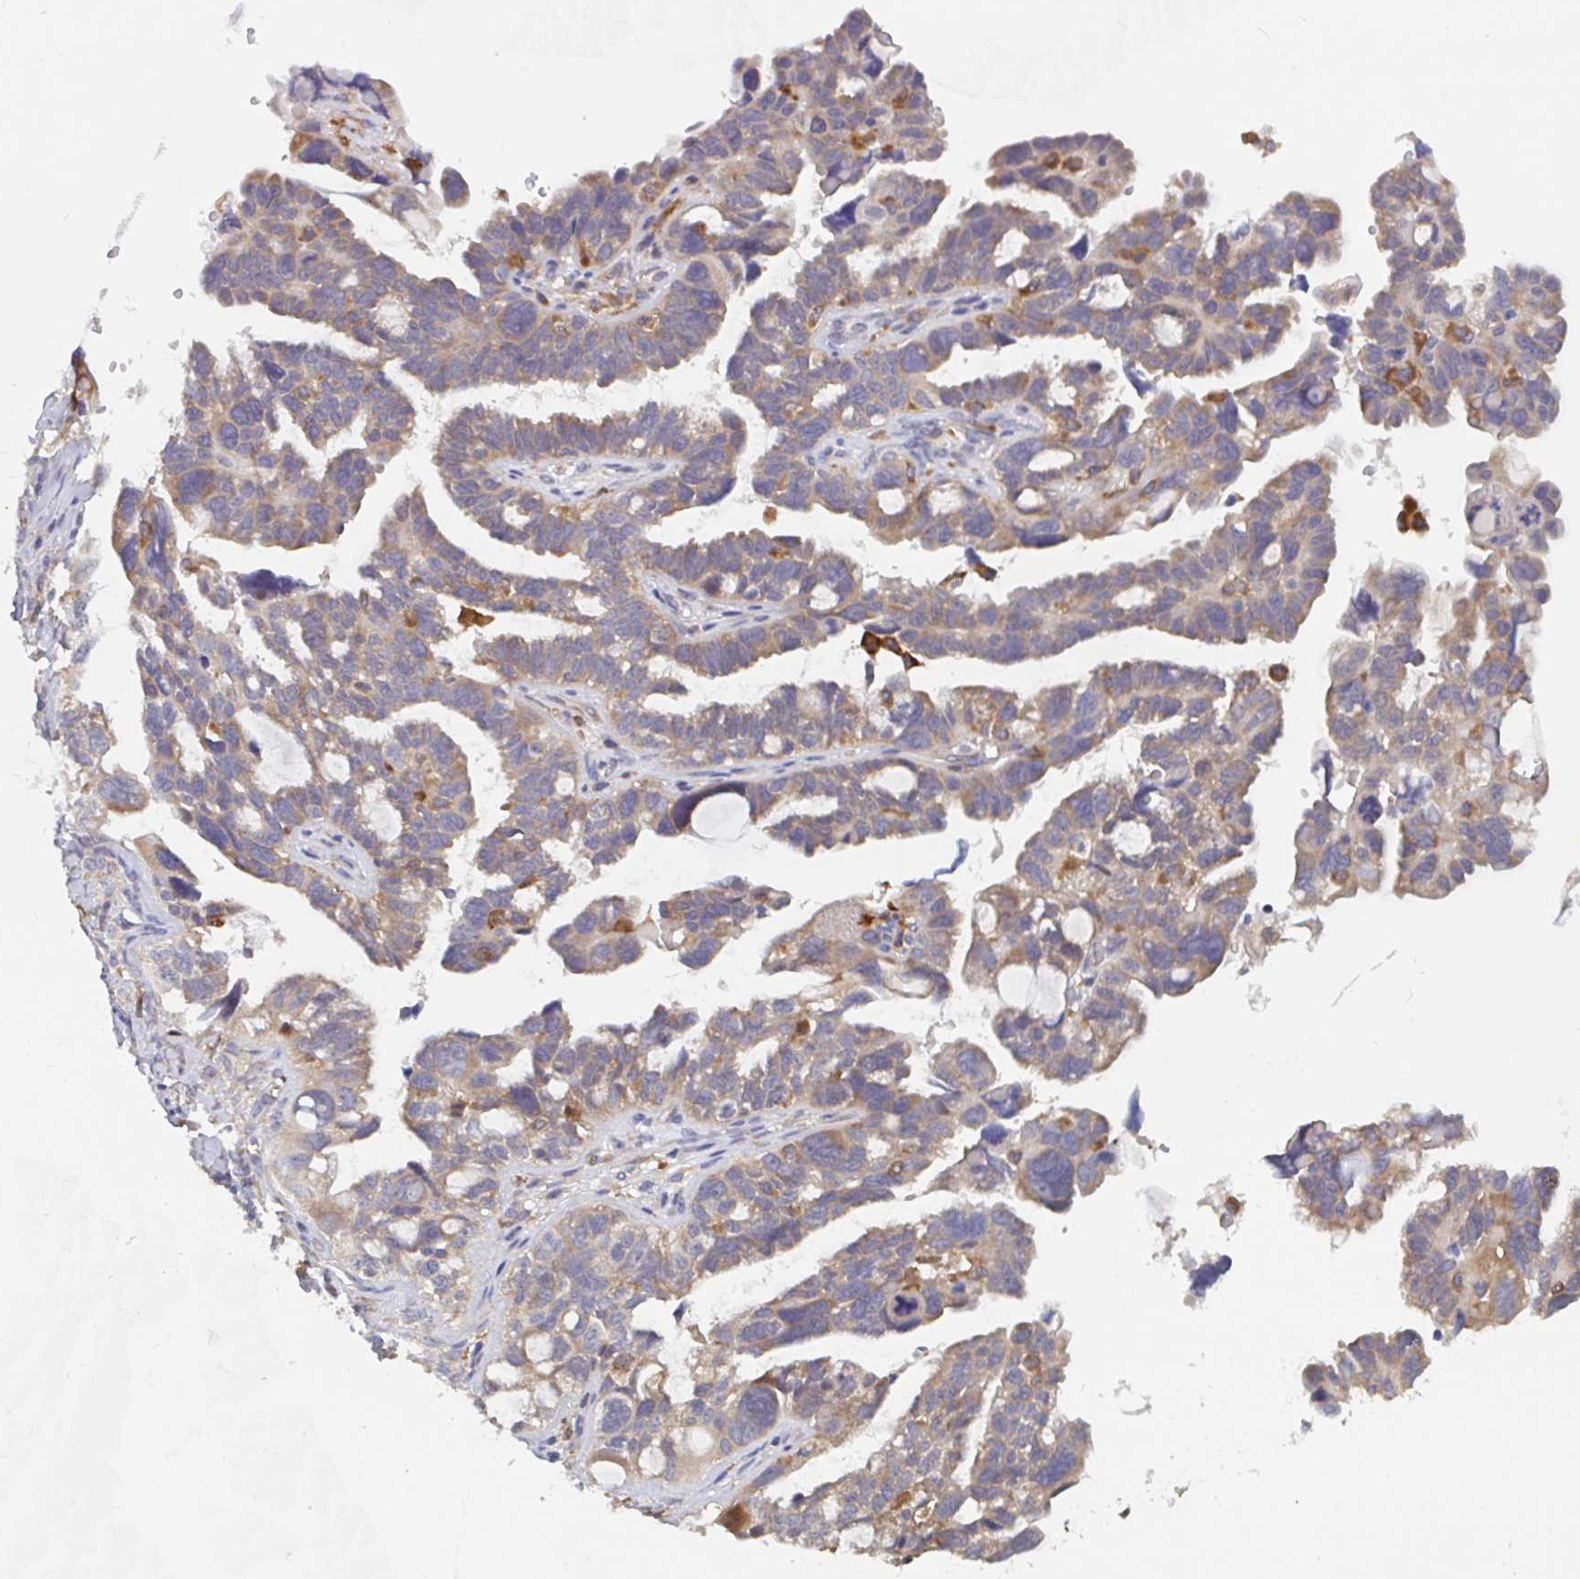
{"staining": {"intensity": "moderate", "quantity": "25%-75%", "location": "cytoplasmic/membranous"}, "tissue": "ovarian cancer", "cell_type": "Tumor cells", "image_type": "cancer", "snomed": [{"axis": "morphology", "description": "Cystadenocarcinoma, serous, NOS"}, {"axis": "topography", "description": "Ovary"}], "caption": "A medium amount of moderate cytoplasmic/membranous positivity is appreciated in about 25%-75% of tumor cells in ovarian cancer tissue.", "gene": "SNX8", "patient": {"sex": "female", "age": 60}}